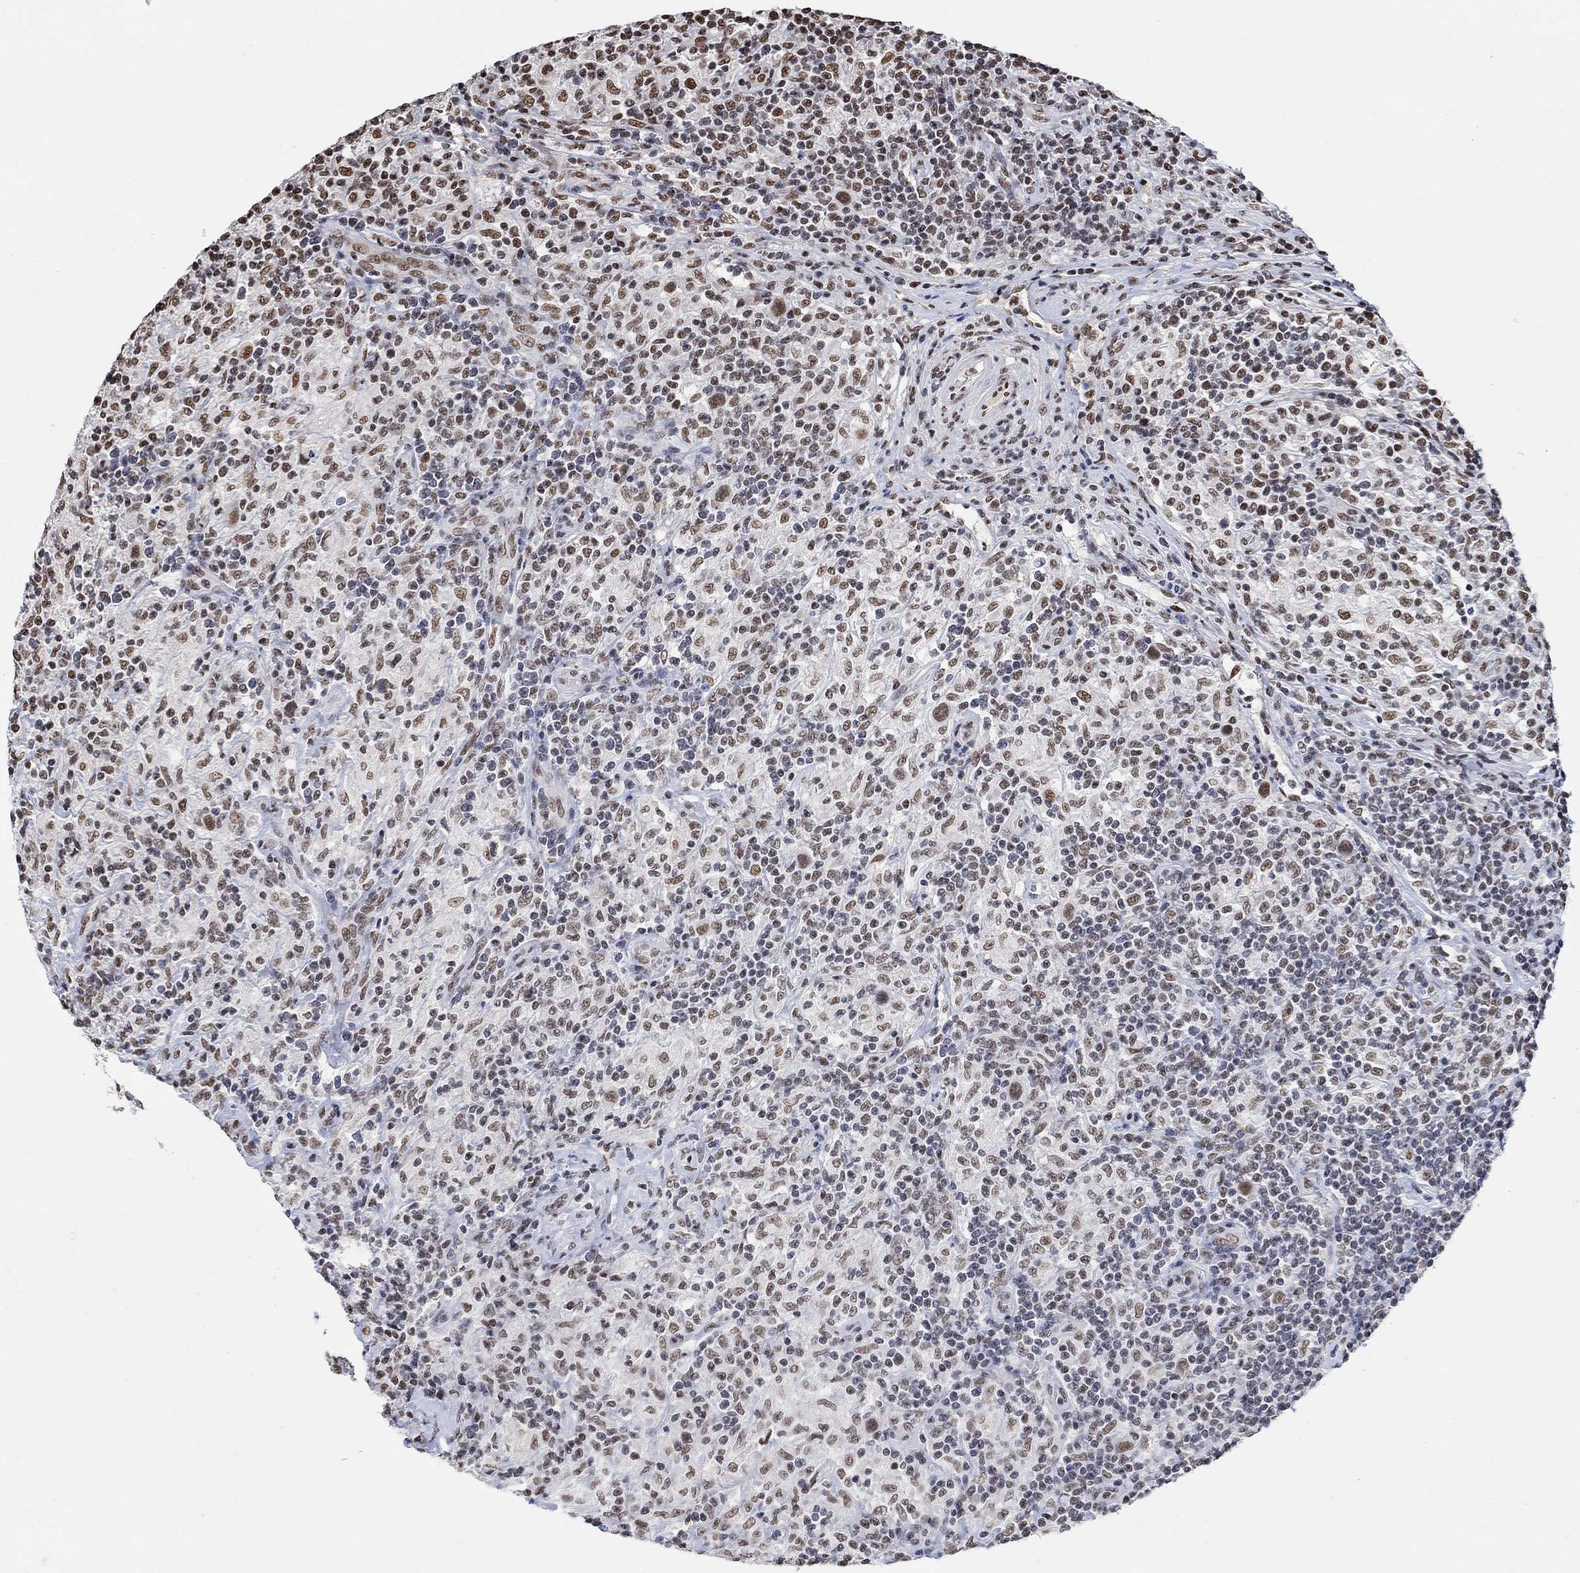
{"staining": {"intensity": "moderate", "quantity": ">75%", "location": "nuclear"}, "tissue": "lymphoma", "cell_type": "Tumor cells", "image_type": "cancer", "snomed": [{"axis": "morphology", "description": "Hodgkin's disease, NOS"}, {"axis": "topography", "description": "Lymph node"}], "caption": "This is an image of immunohistochemistry (IHC) staining of lymphoma, which shows moderate positivity in the nuclear of tumor cells.", "gene": "USP39", "patient": {"sex": "male", "age": 70}}